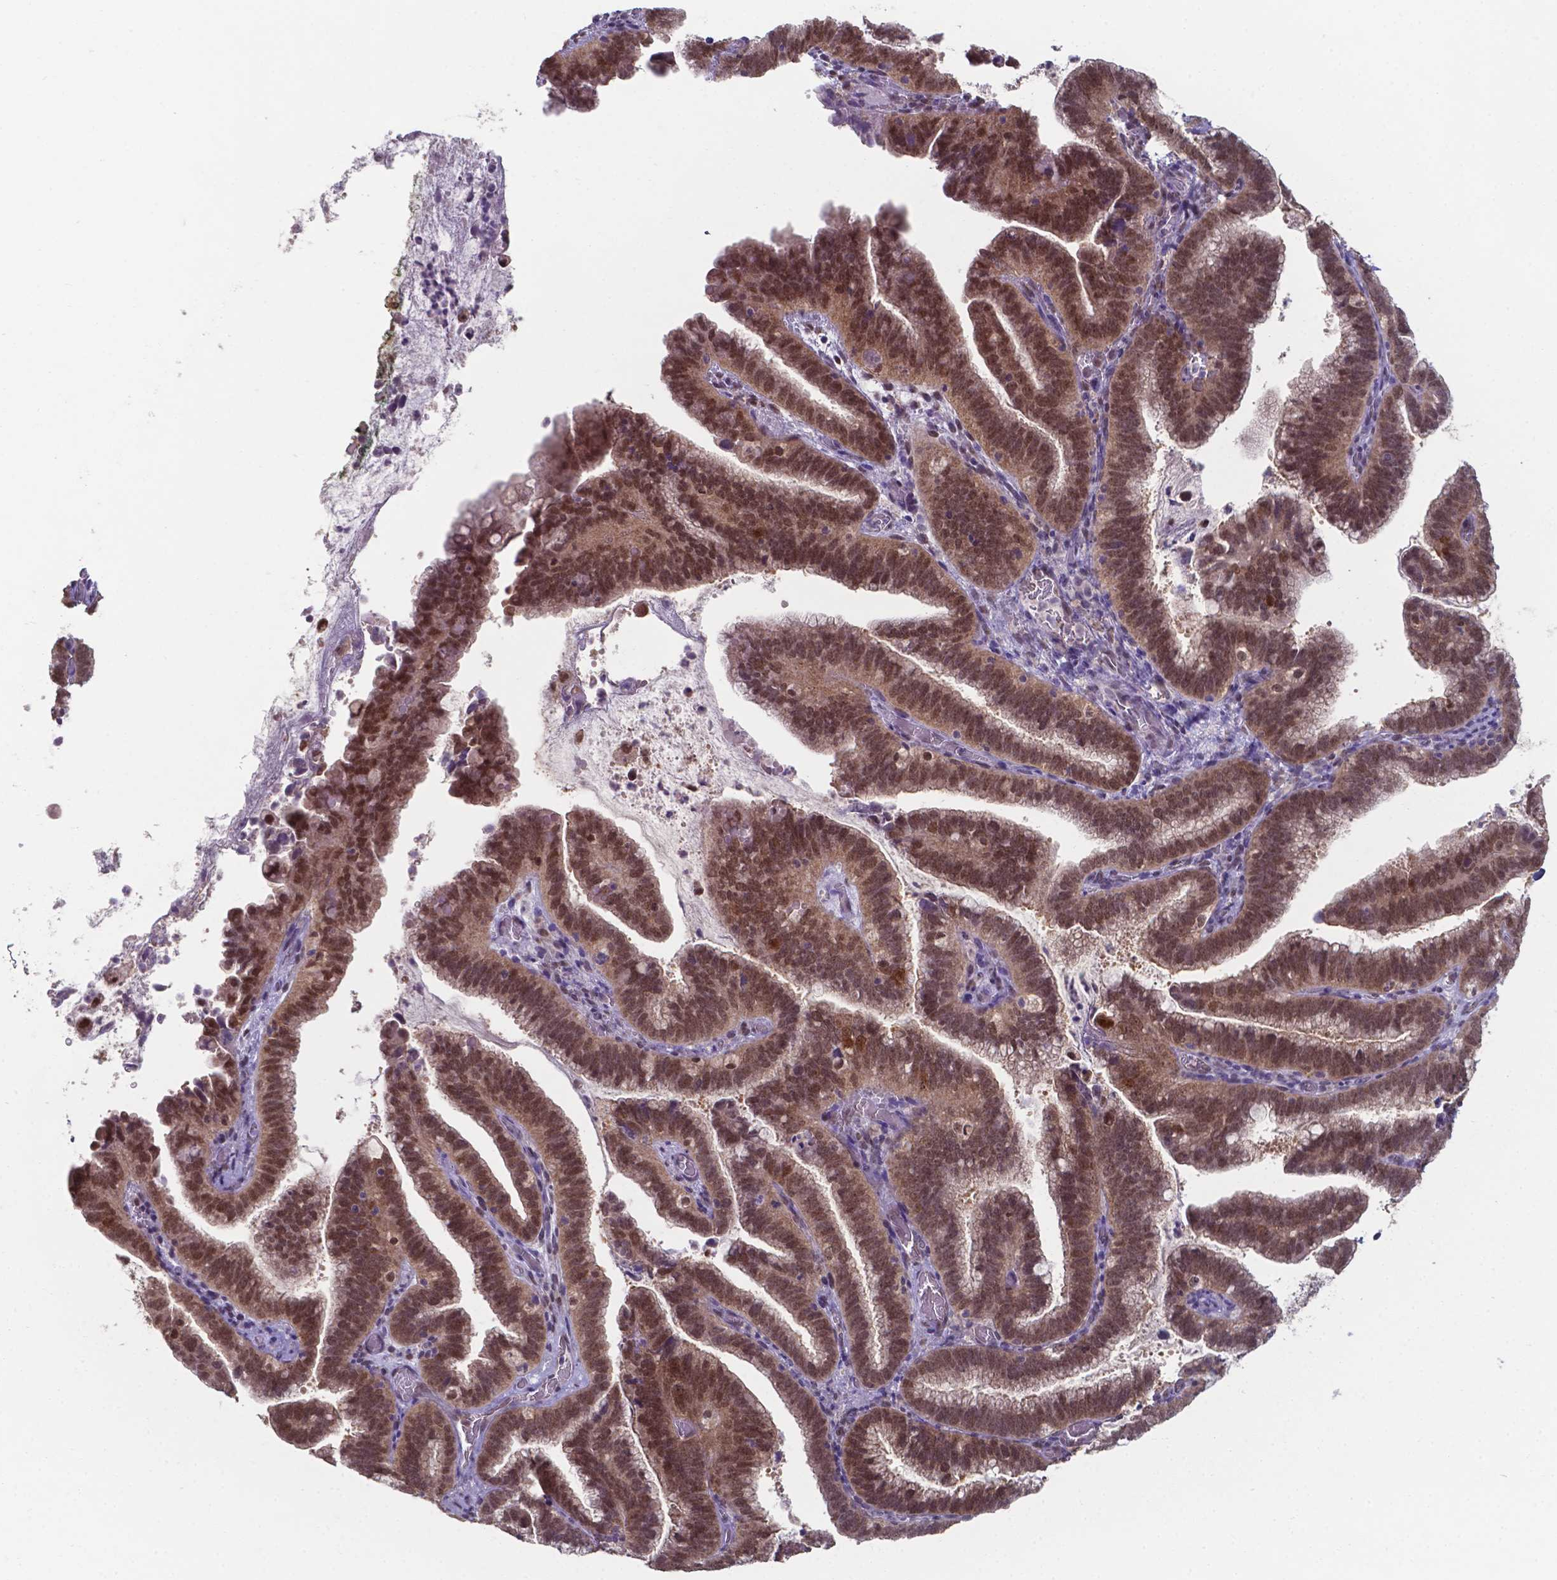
{"staining": {"intensity": "moderate", "quantity": ">75%", "location": "cytoplasmic/membranous,nuclear"}, "tissue": "cervical cancer", "cell_type": "Tumor cells", "image_type": "cancer", "snomed": [{"axis": "morphology", "description": "Adenocarcinoma, NOS"}, {"axis": "topography", "description": "Cervix"}], "caption": "Human adenocarcinoma (cervical) stained with a protein marker exhibits moderate staining in tumor cells.", "gene": "UBE2E2", "patient": {"sex": "female", "age": 61}}